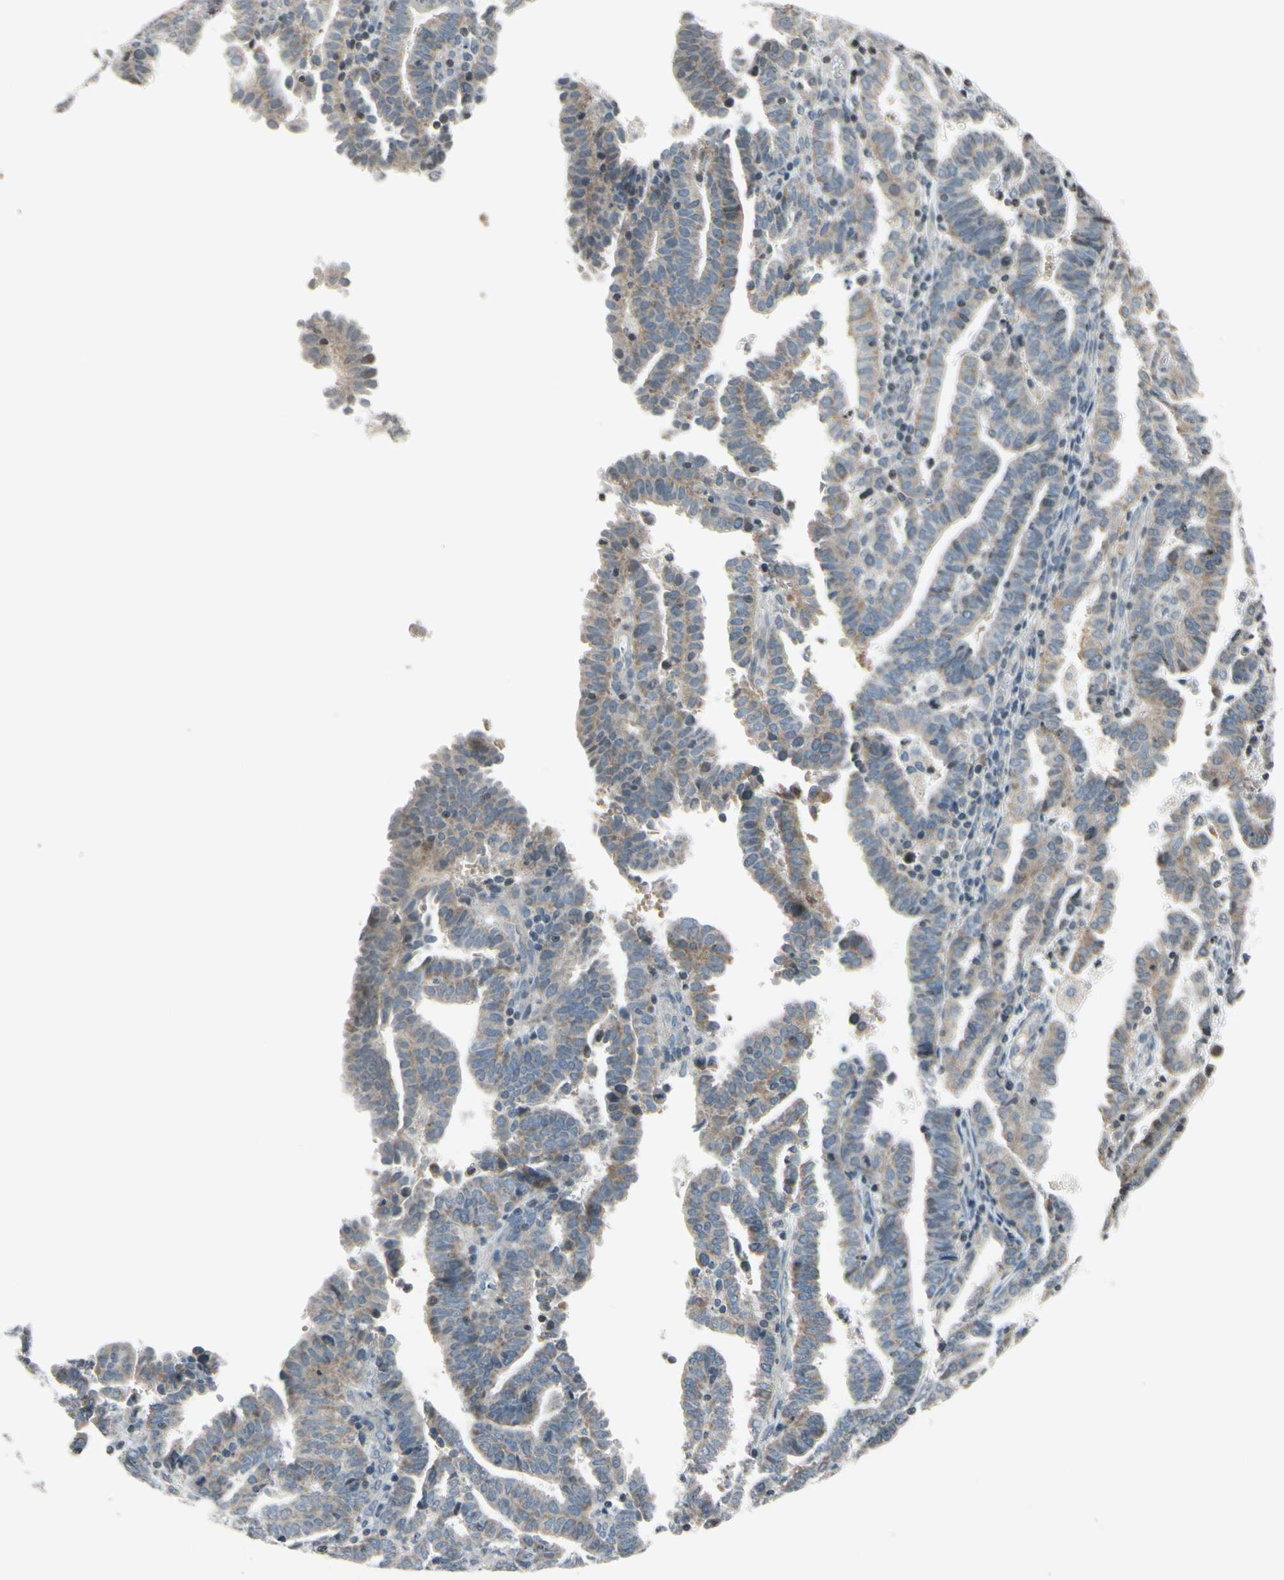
{"staining": {"intensity": "weak", "quantity": ">75%", "location": "cytoplasmic/membranous"}, "tissue": "endometrial cancer", "cell_type": "Tumor cells", "image_type": "cancer", "snomed": [{"axis": "morphology", "description": "Adenocarcinoma, NOS"}, {"axis": "topography", "description": "Uterus"}], "caption": "Endometrial cancer (adenocarcinoma) stained with a protein marker reveals weak staining in tumor cells.", "gene": "CLDN11", "patient": {"sex": "female", "age": 83}}